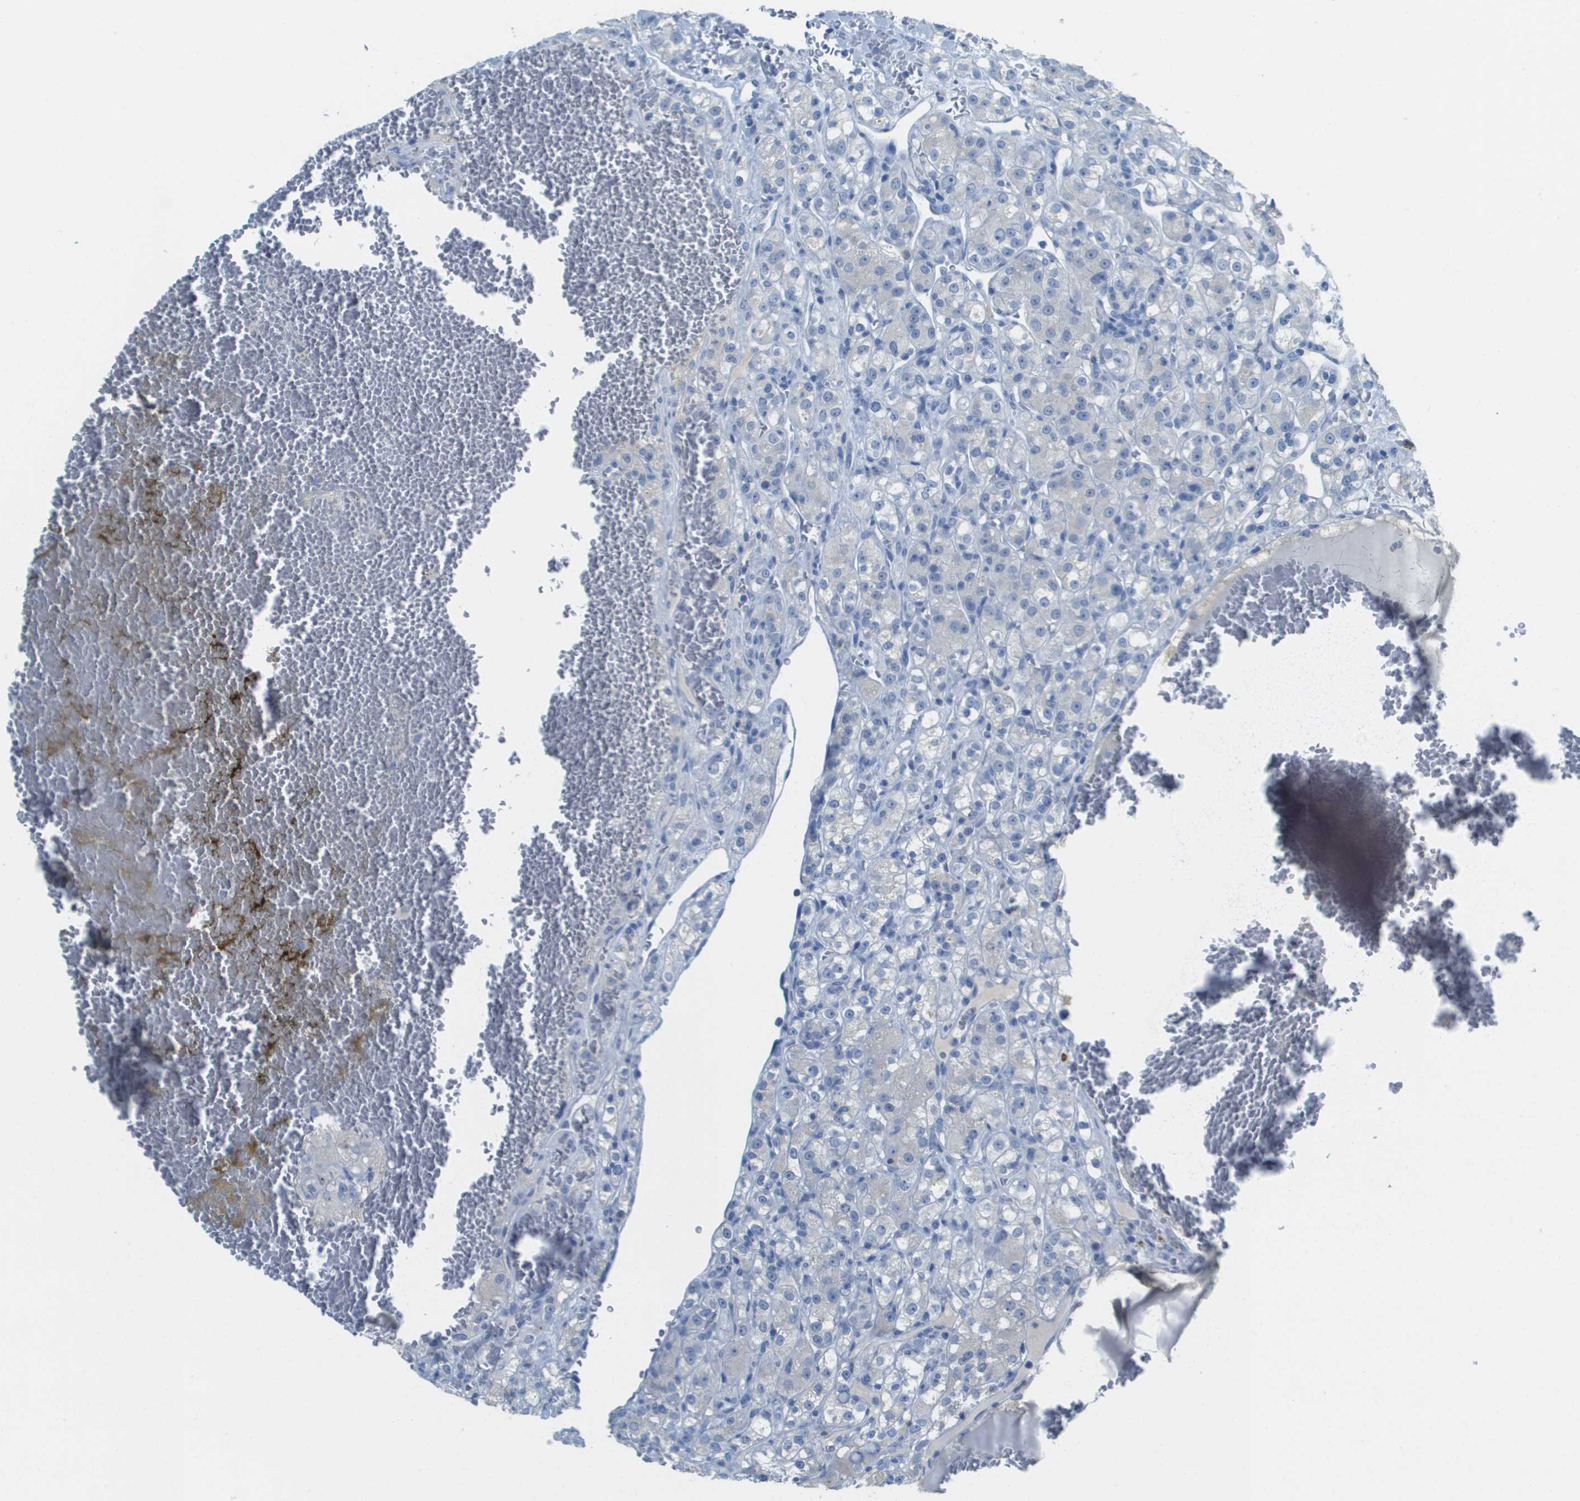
{"staining": {"intensity": "negative", "quantity": "none", "location": "none"}, "tissue": "renal cancer", "cell_type": "Tumor cells", "image_type": "cancer", "snomed": [{"axis": "morphology", "description": "Normal tissue, NOS"}, {"axis": "morphology", "description": "Adenocarcinoma, NOS"}, {"axis": "topography", "description": "Kidney"}], "caption": "Renal adenocarcinoma was stained to show a protein in brown. There is no significant expression in tumor cells.", "gene": "PTGDR2", "patient": {"sex": "male", "age": 61}}